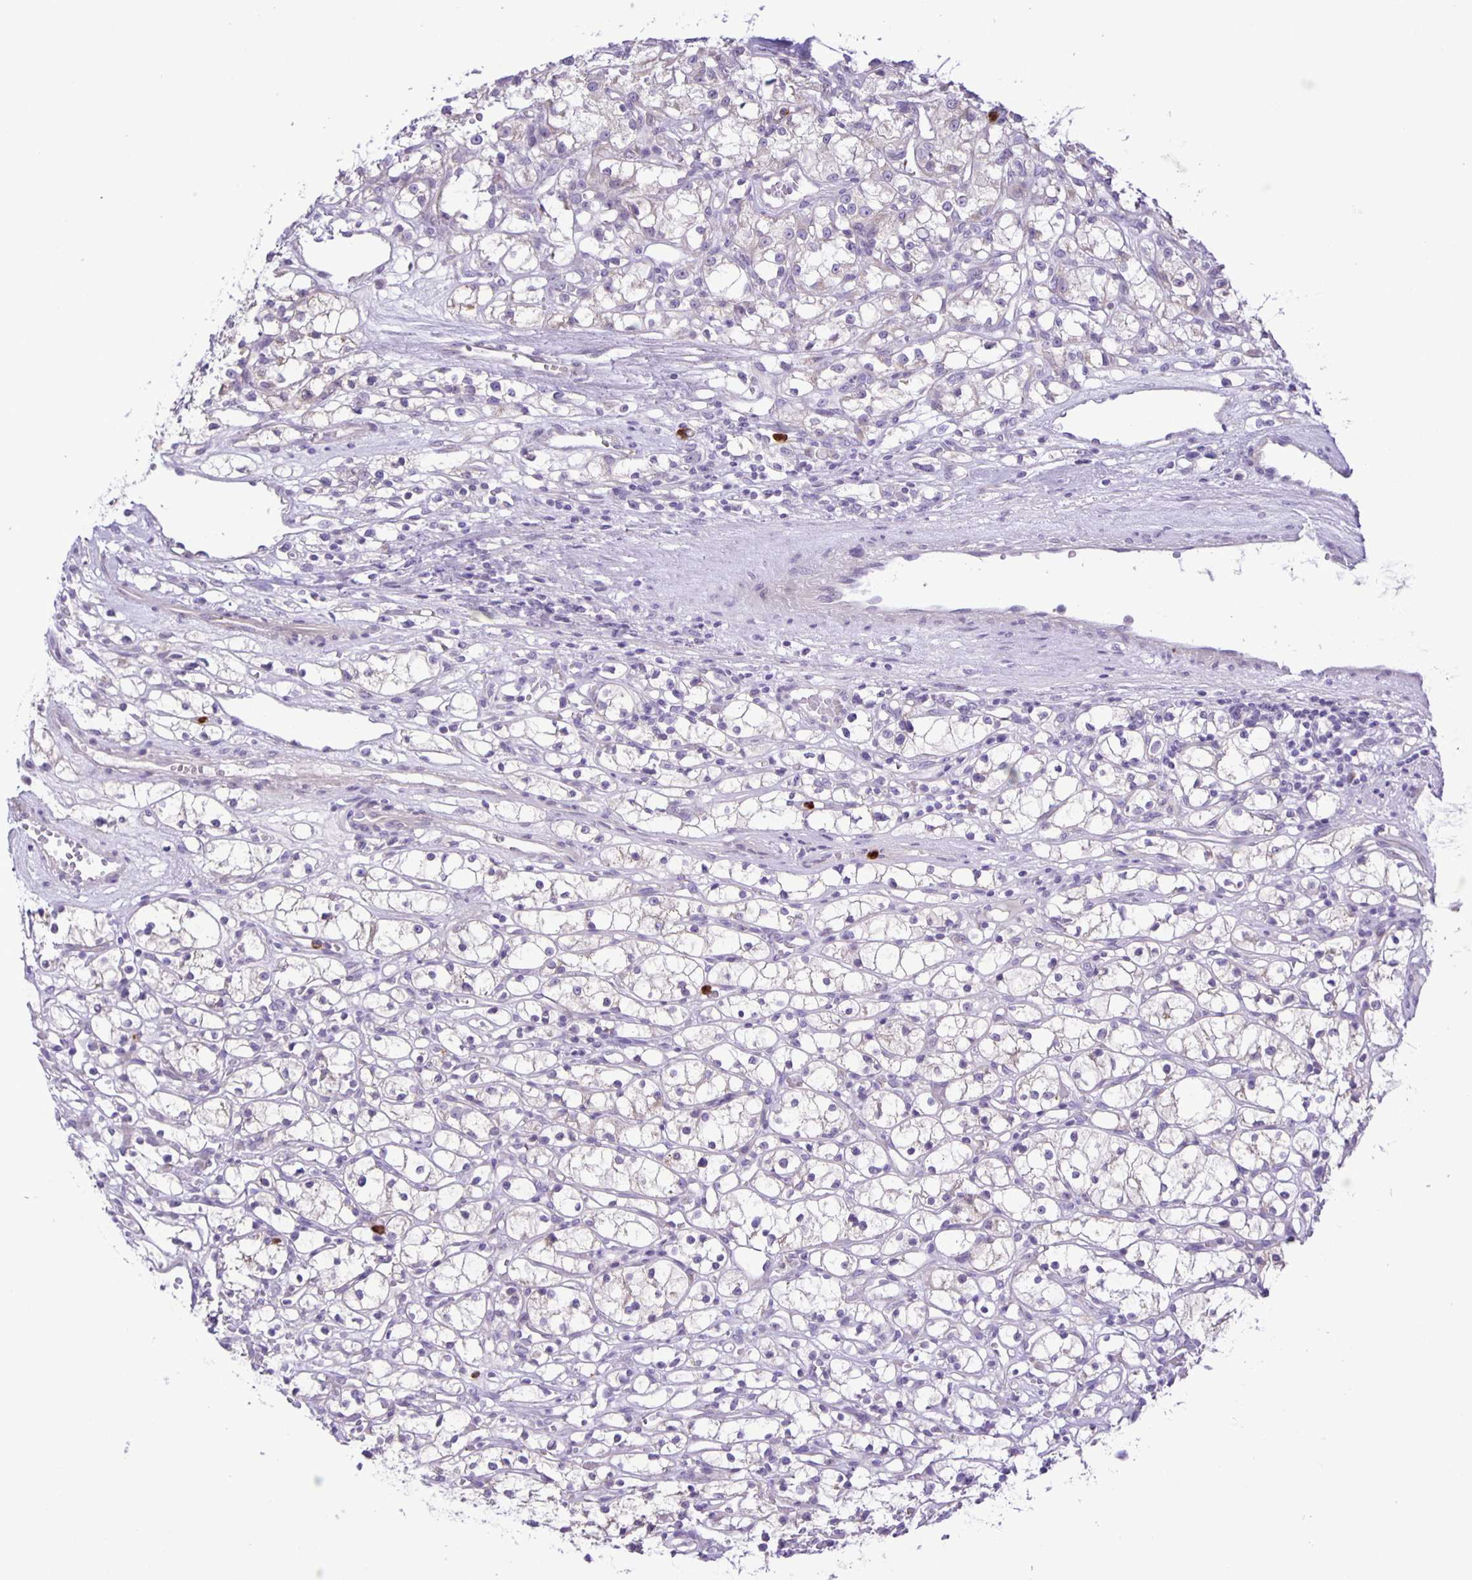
{"staining": {"intensity": "negative", "quantity": "none", "location": "none"}, "tissue": "renal cancer", "cell_type": "Tumor cells", "image_type": "cancer", "snomed": [{"axis": "morphology", "description": "Adenocarcinoma, NOS"}, {"axis": "topography", "description": "Kidney"}], "caption": "Adenocarcinoma (renal) stained for a protein using immunohistochemistry (IHC) displays no expression tumor cells.", "gene": "ADCK1", "patient": {"sex": "female", "age": 59}}